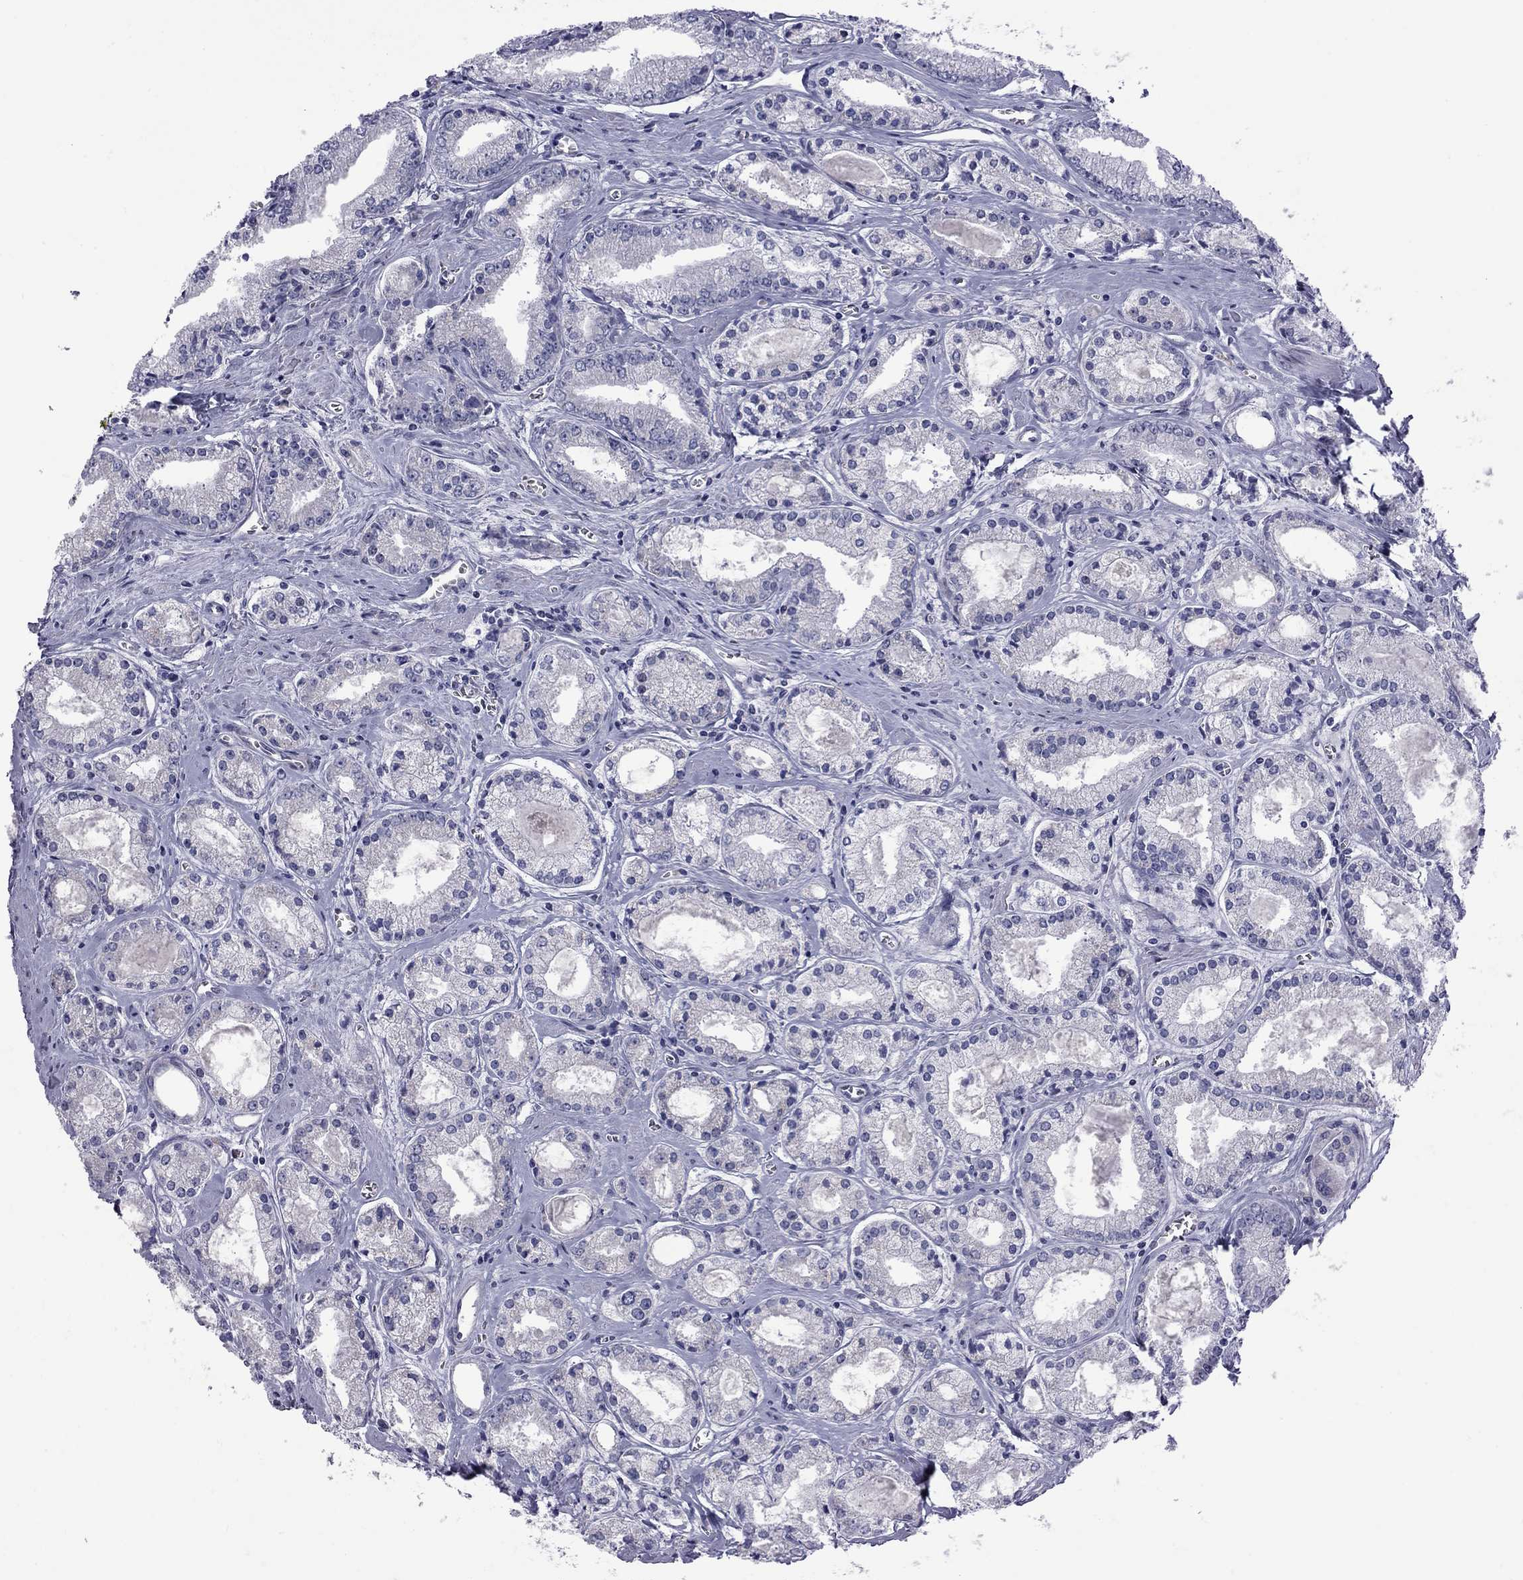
{"staining": {"intensity": "negative", "quantity": "none", "location": "none"}, "tissue": "prostate cancer", "cell_type": "Tumor cells", "image_type": "cancer", "snomed": [{"axis": "morphology", "description": "Adenocarcinoma, NOS"}, {"axis": "topography", "description": "Prostate"}], "caption": "A photomicrograph of prostate adenocarcinoma stained for a protein demonstrates no brown staining in tumor cells. (DAB IHC visualized using brightfield microscopy, high magnification).", "gene": "CLTCL1", "patient": {"sex": "male", "age": 72}}